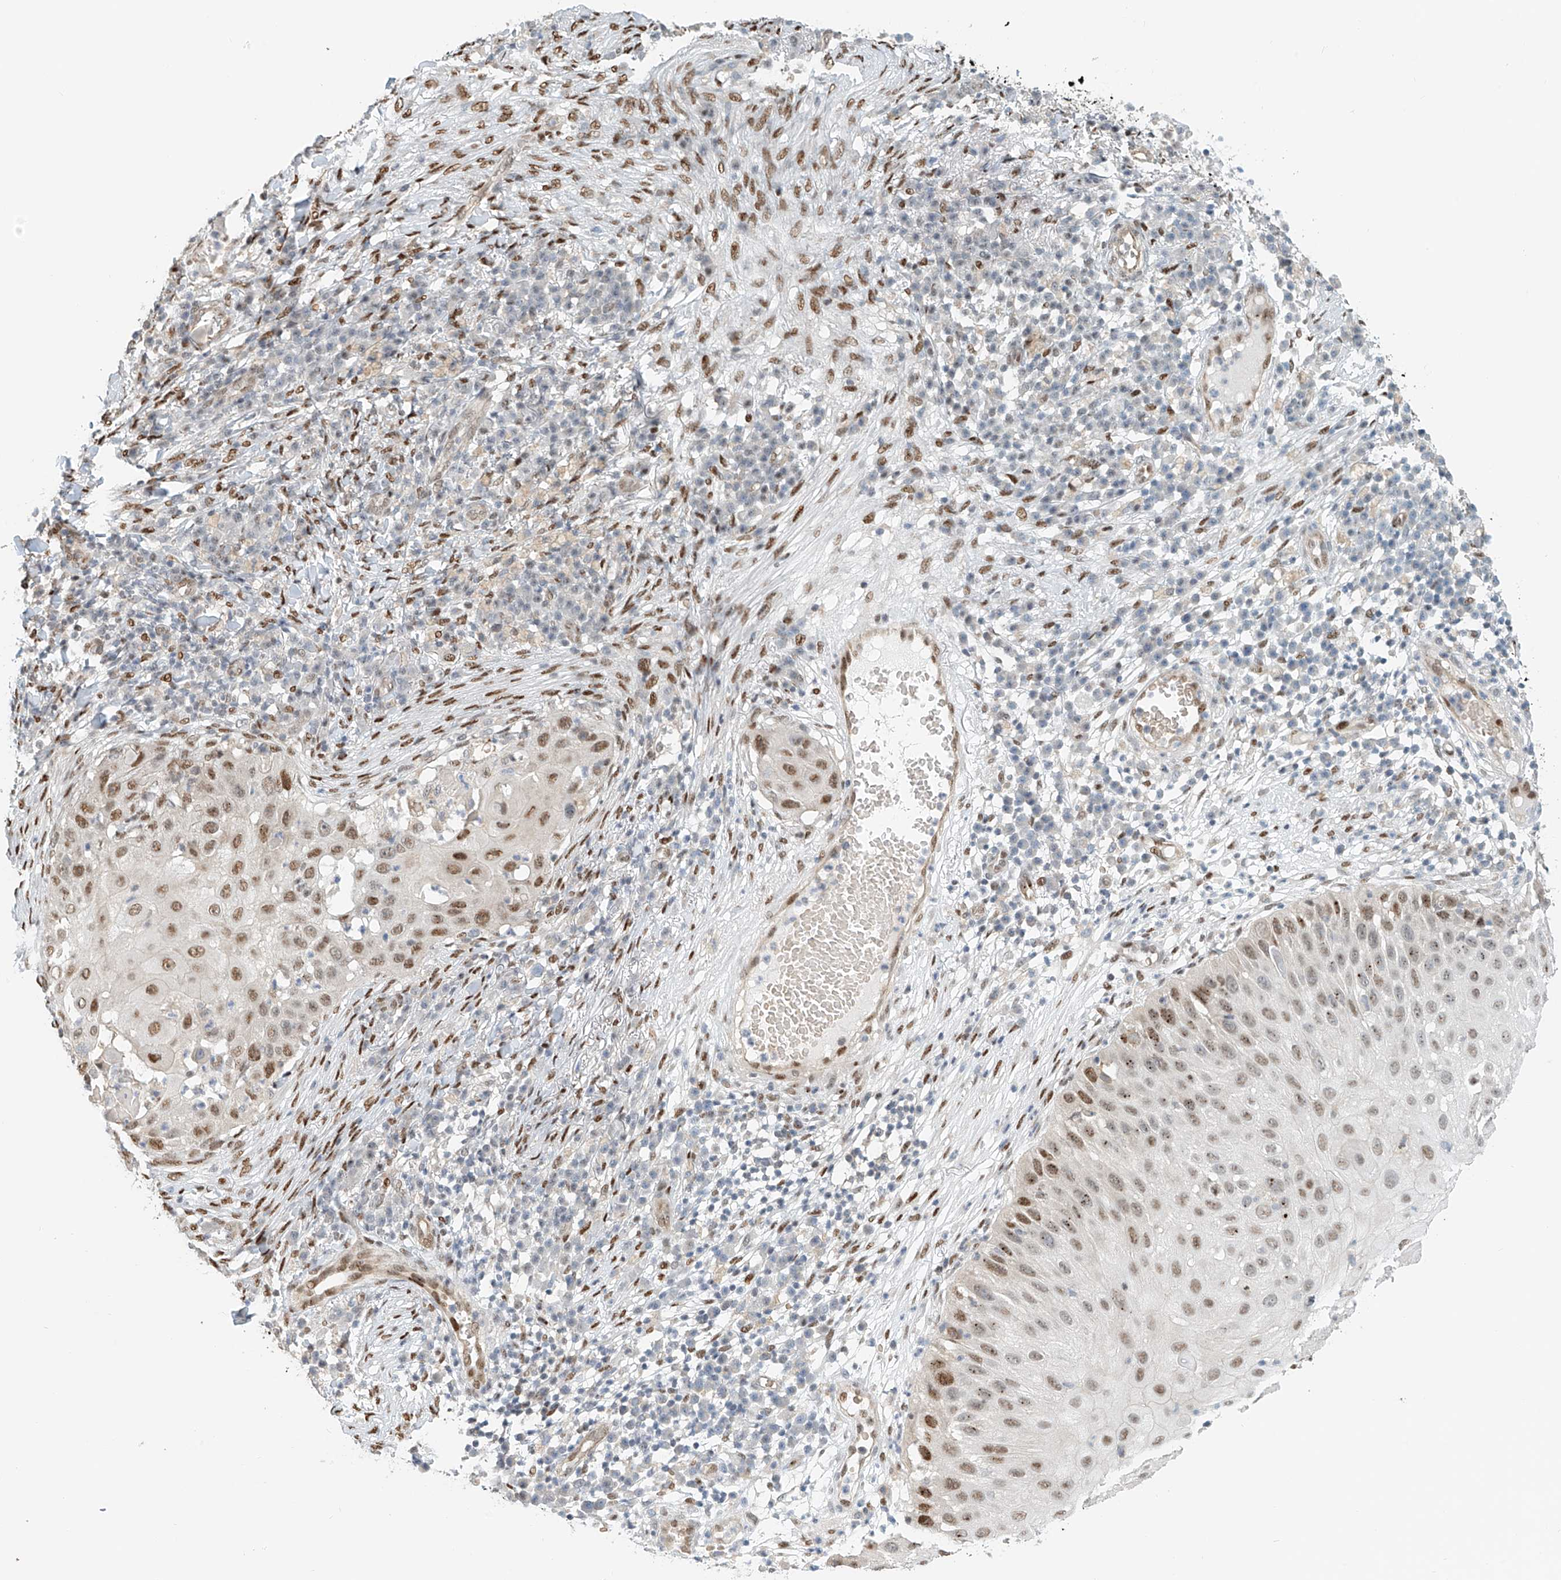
{"staining": {"intensity": "moderate", "quantity": ">75%", "location": "nuclear"}, "tissue": "skin cancer", "cell_type": "Tumor cells", "image_type": "cancer", "snomed": [{"axis": "morphology", "description": "Squamous cell carcinoma, NOS"}, {"axis": "topography", "description": "Skin"}], "caption": "Immunohistochemical staining of human skin squamous cell carcinoma shows moderate nuclear protein positivity in about >75% of tumor cells. Immunohistochemistry stains the protein of interest in brown and the nuclei are stained blue.", "gene": "ZNF514", "patient": {"sex": "female", "age": 44}}